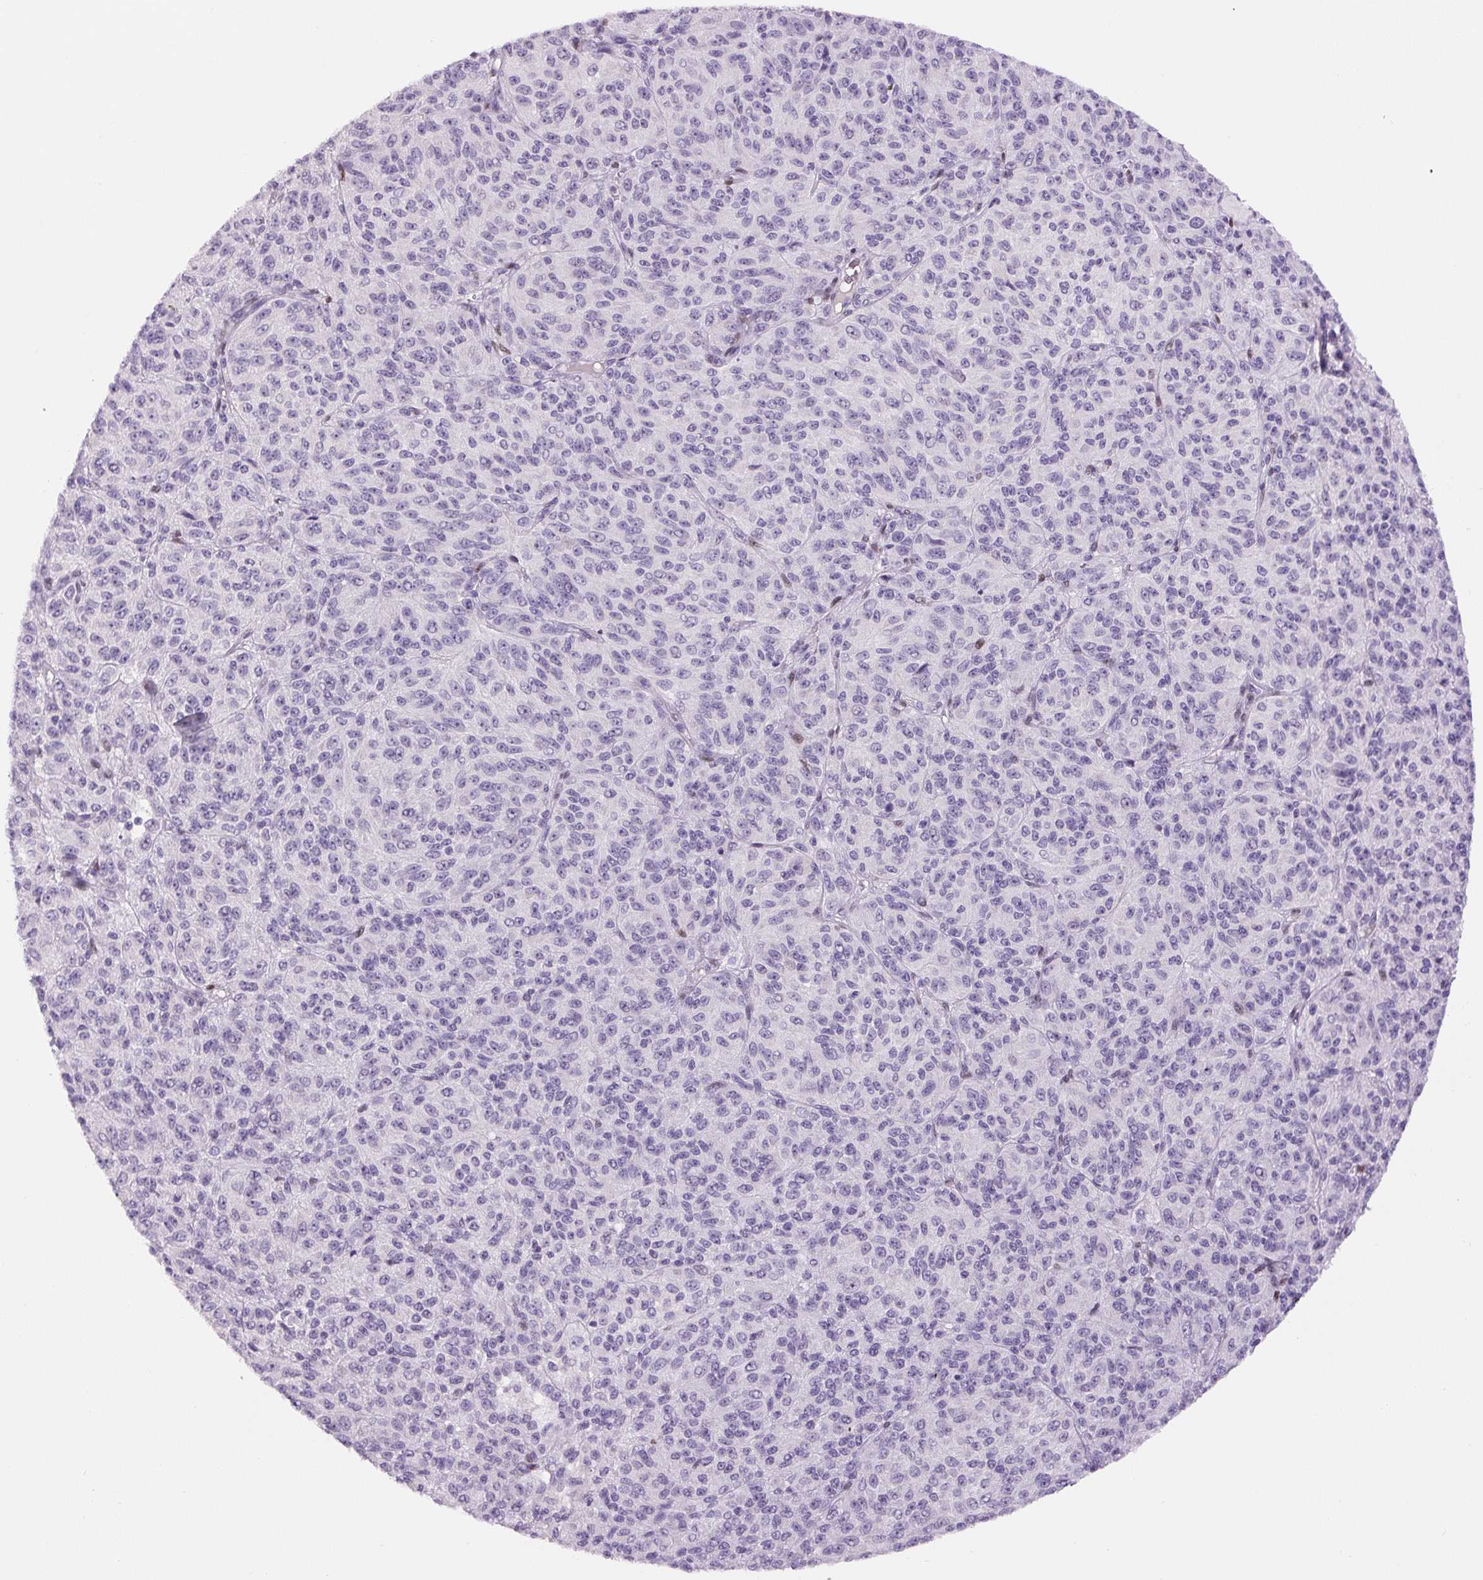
{"staining": {"intensity": "negative", "quantity": "none", "location": "none"}, "tissue": "melanoma", "cell_type": "Tumor cells", "image_type": "cancer", "snomed": [{"axis": "morphology", "description": "Malignant melanoma, Metastatic site"}, {"axis": "topography", "description": "Brain"}], "caption": "Immunohistochemistry (IHC) micrograph of melanoma stained for a protein (brown), which demonstrates no expression in tumor cells. (Immunohistochemistry (IHC), brightfield microscopy, high magnification).", "gene": "SIX1", "patient": {"sex": "female", "age": 56}}